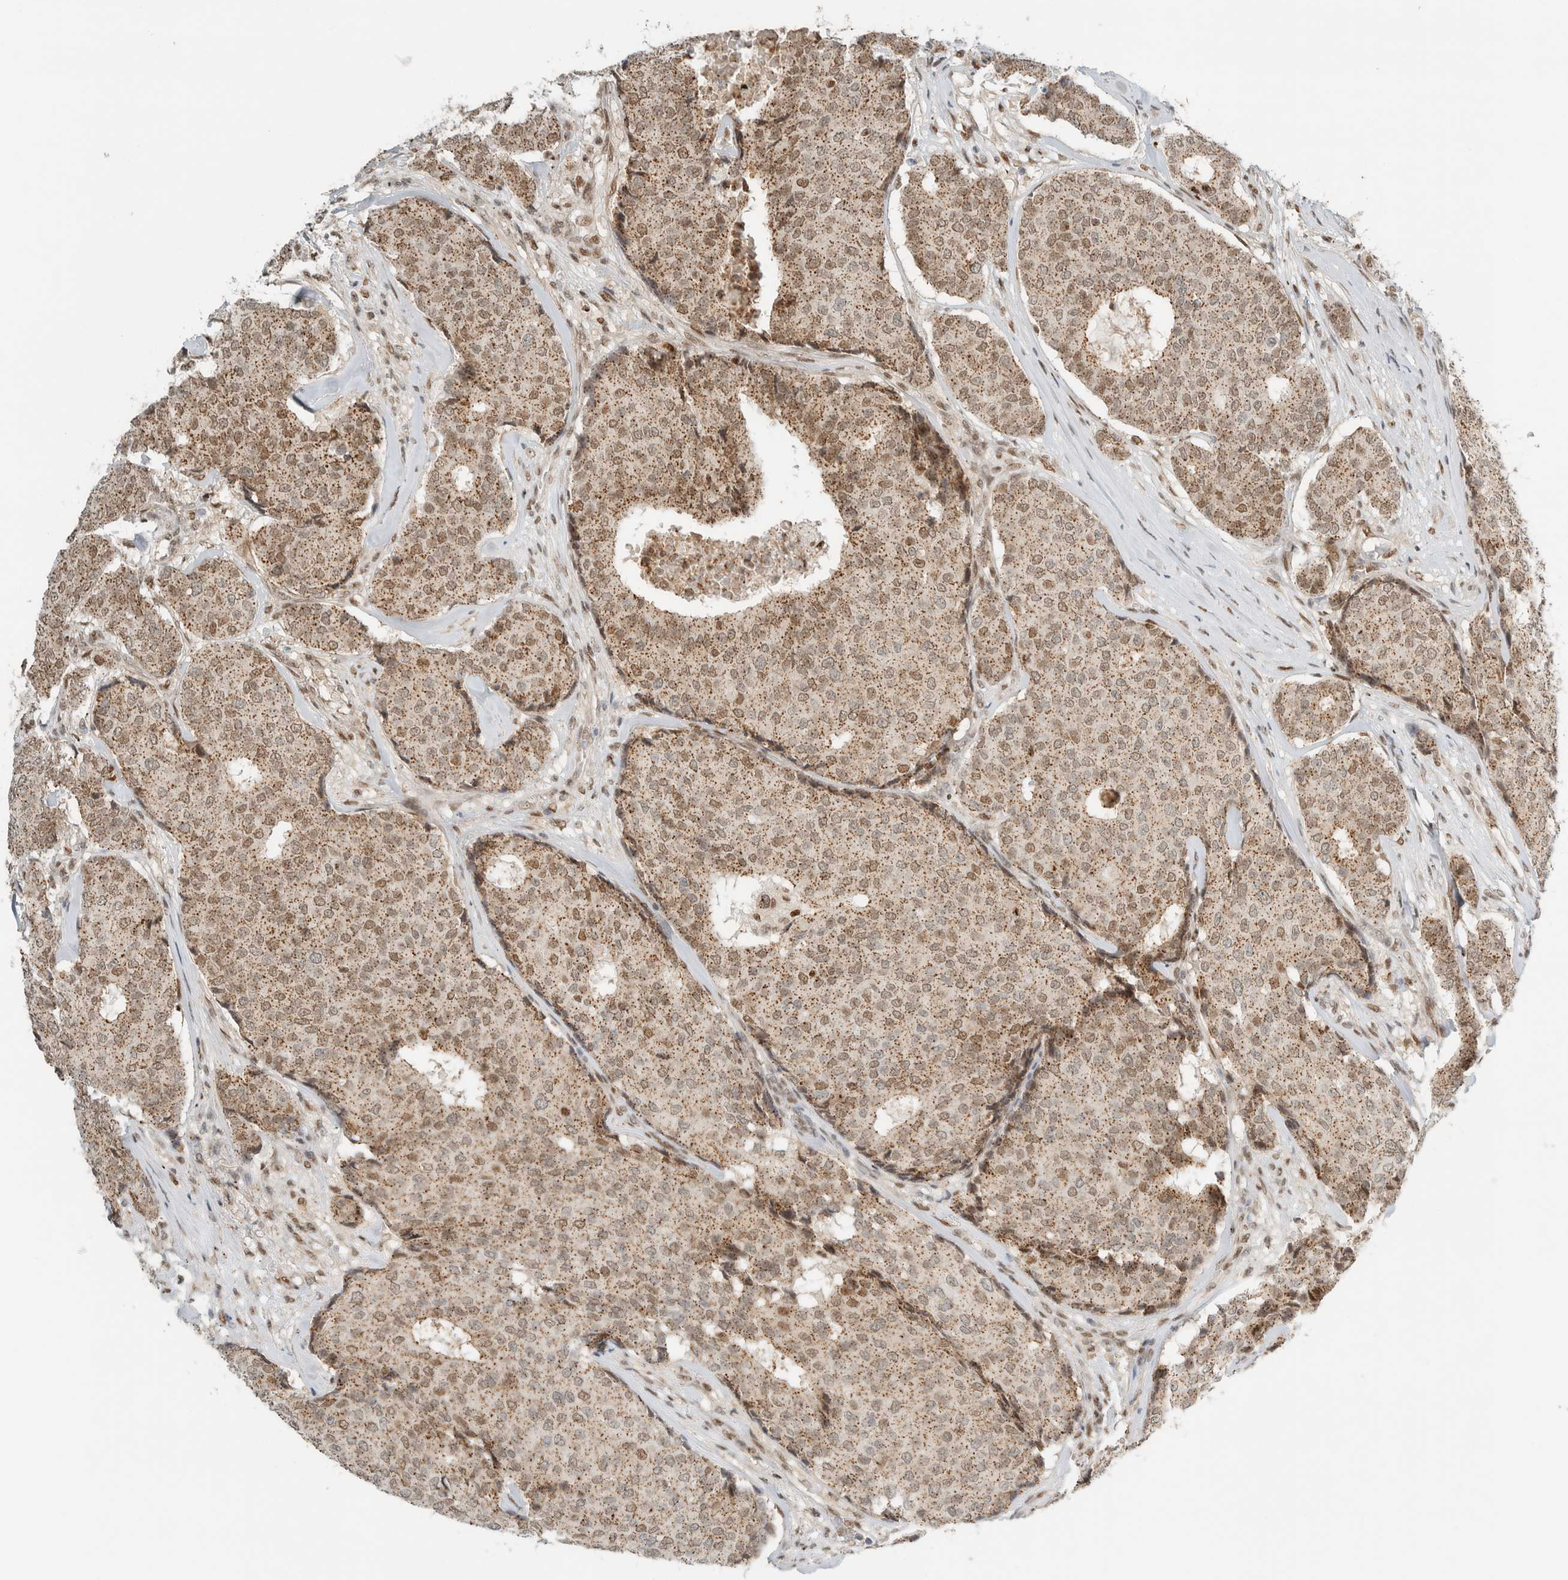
{"staining": {"intensity": "moderate", "quantity": ">75%", "location": "cytoplasmic/membranous,nuclear"}, "tissue": "breast cancer", "cell_type": "Tumor cells", "image_type": "cancer", "snomed": [{"axis": "morphology", "description": "Duct carcinoma"}, {"axis": "topography", "description": "Breast"}], "caption": "Protein expression analysis of human breast invasive ductal carcinoma reveals moderate cytoplasmic/membranous and nuclear staining in approximately >75% of tumor cells.", "gene": "TFE3", "patient": {"sex": "female", "age": 75}}